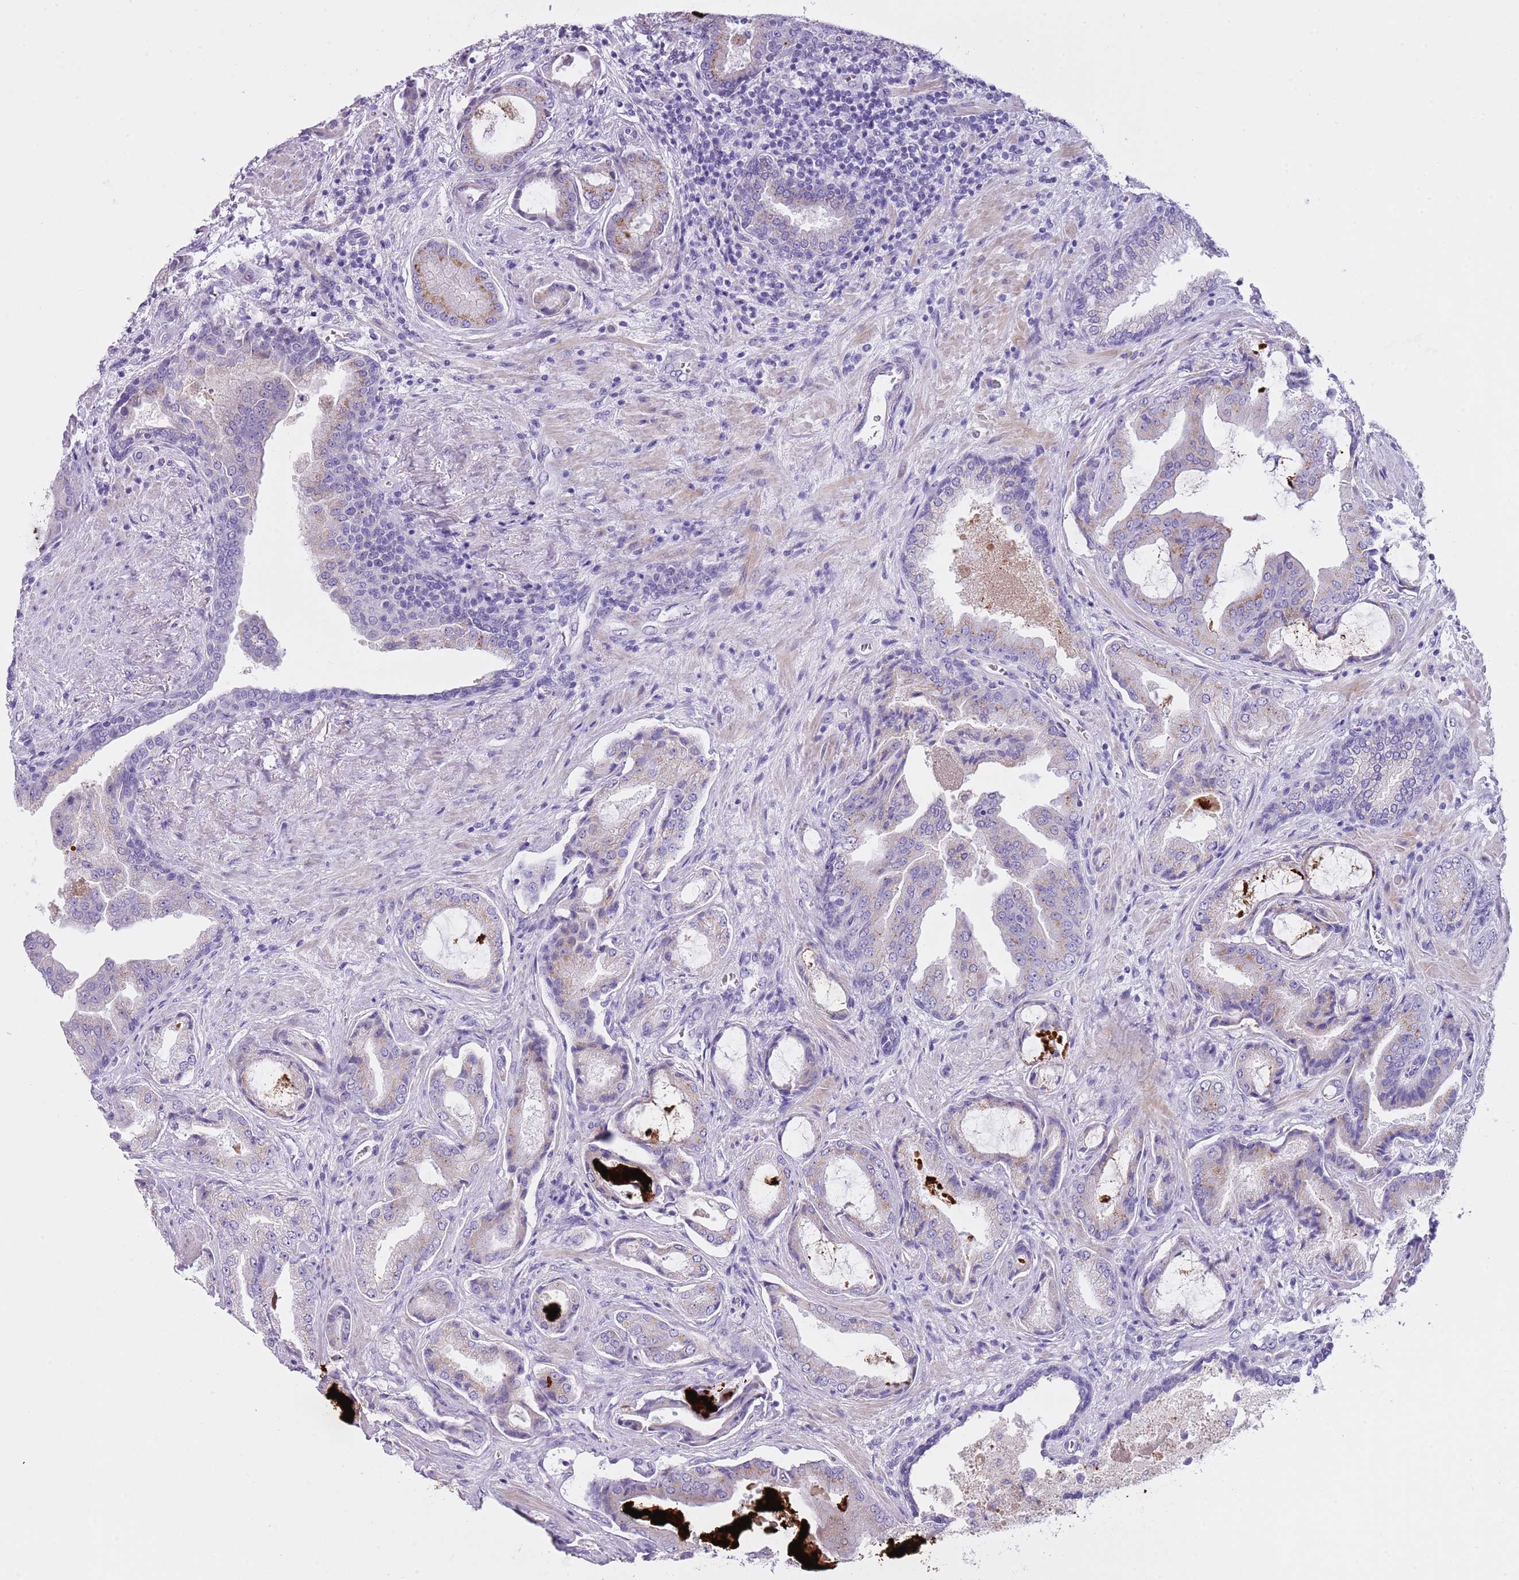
{"staining": {"intensity": "negative", "quantity": "none", "location": "none"}, "tissue": "prostate cancer", "cell_type": "Tumor cells", "image_type": "cancer", "snomed": [{"axis": "morphology", "description": "Adenocarcinoma, High grade"}, {"axis": "topography", "description": "Prostate"}], "caption": "The immunohistochemistry (IHC) histopathology image has no significant expression in tumor cells of prostate cancer tissue.", "gene": "NBPF6", "patient": {"sex": "male", "age": 68}}